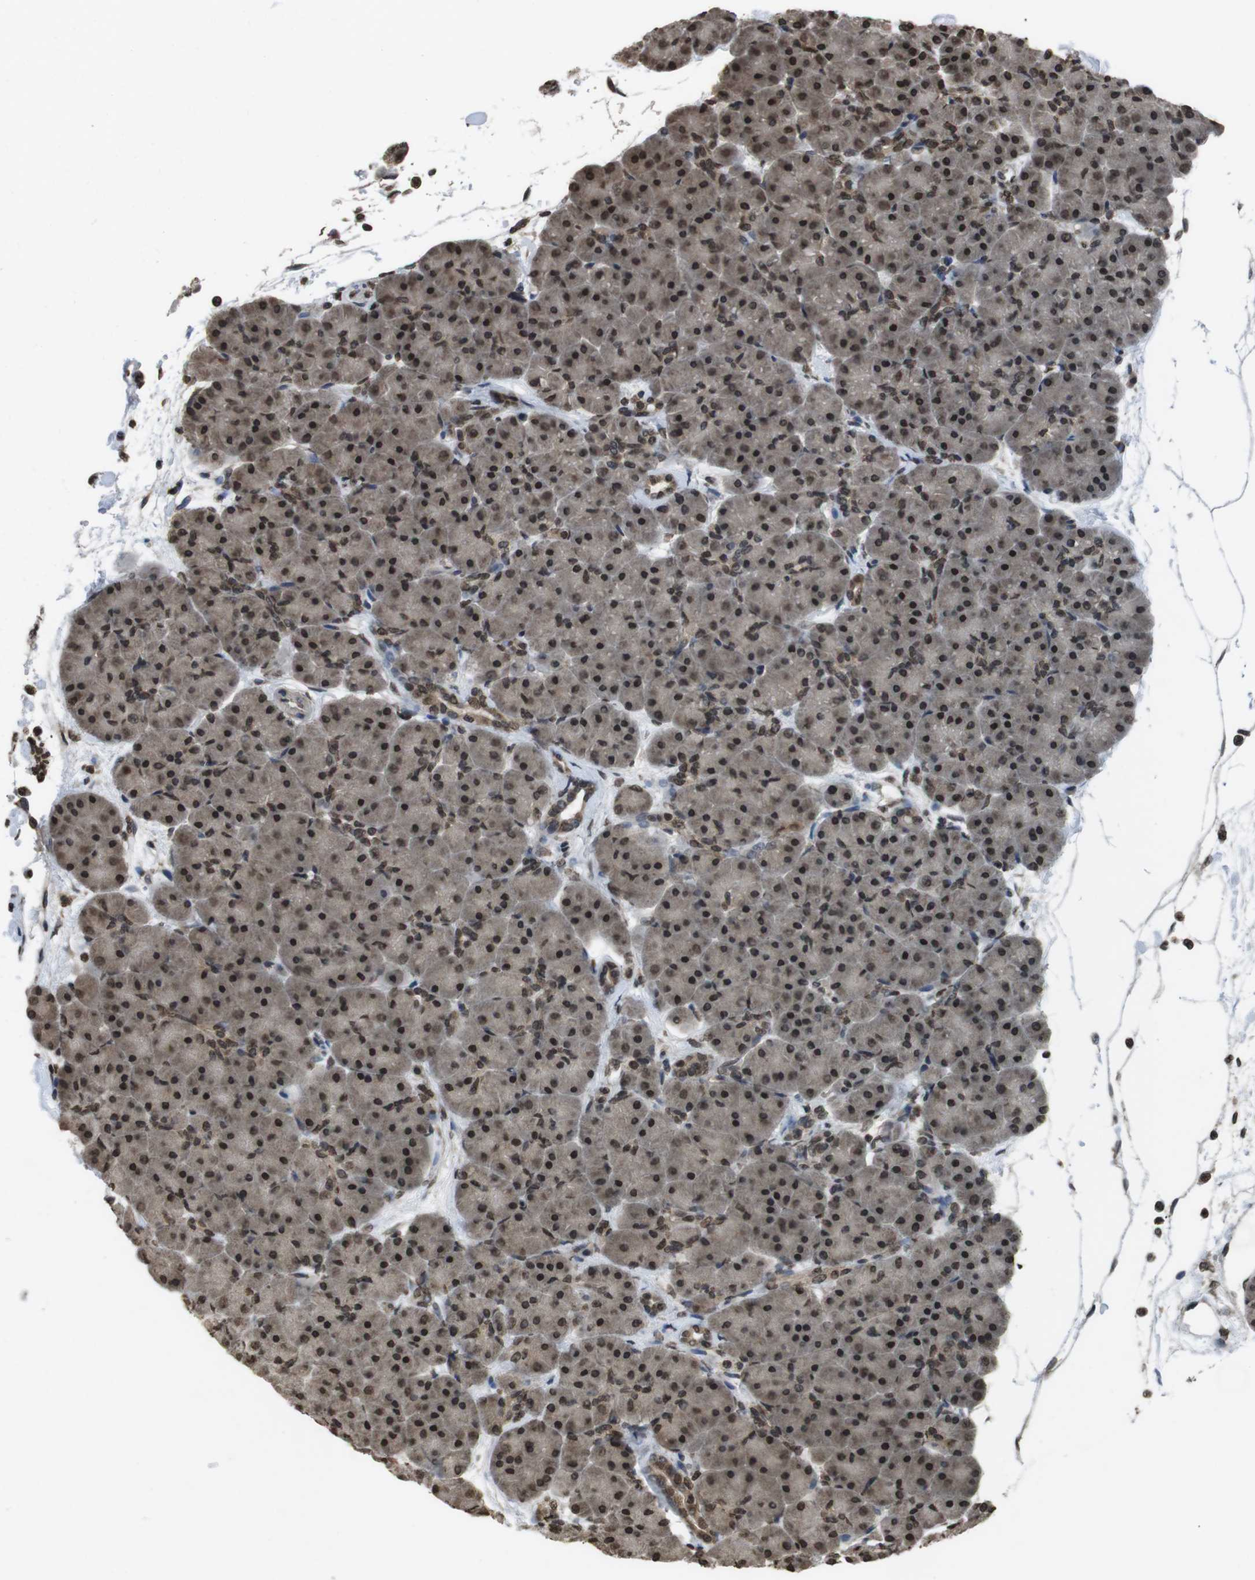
{"staining": {"intensity": "strong", "quantity": ">75%", "location": "nuclear"}, "tissue": "pancreas", "cell_type": "Exocrine glandular cells", "image_type": "normal", "snomed": [{"axis": "morphology", "description": "Normal tissue, NOS"}, {"axis": "topography", "description": "Pancreas"}], "caption": "This photomicrograph shows unremarkable pancreas stained with IHC to label a protein in brown. The nuclear of exocrine glandular cells show strong positivity for the protein. Nuclei are counter-stained blue.", "gene": "MAF", "patient": {"sex": "male", "age": 66}}